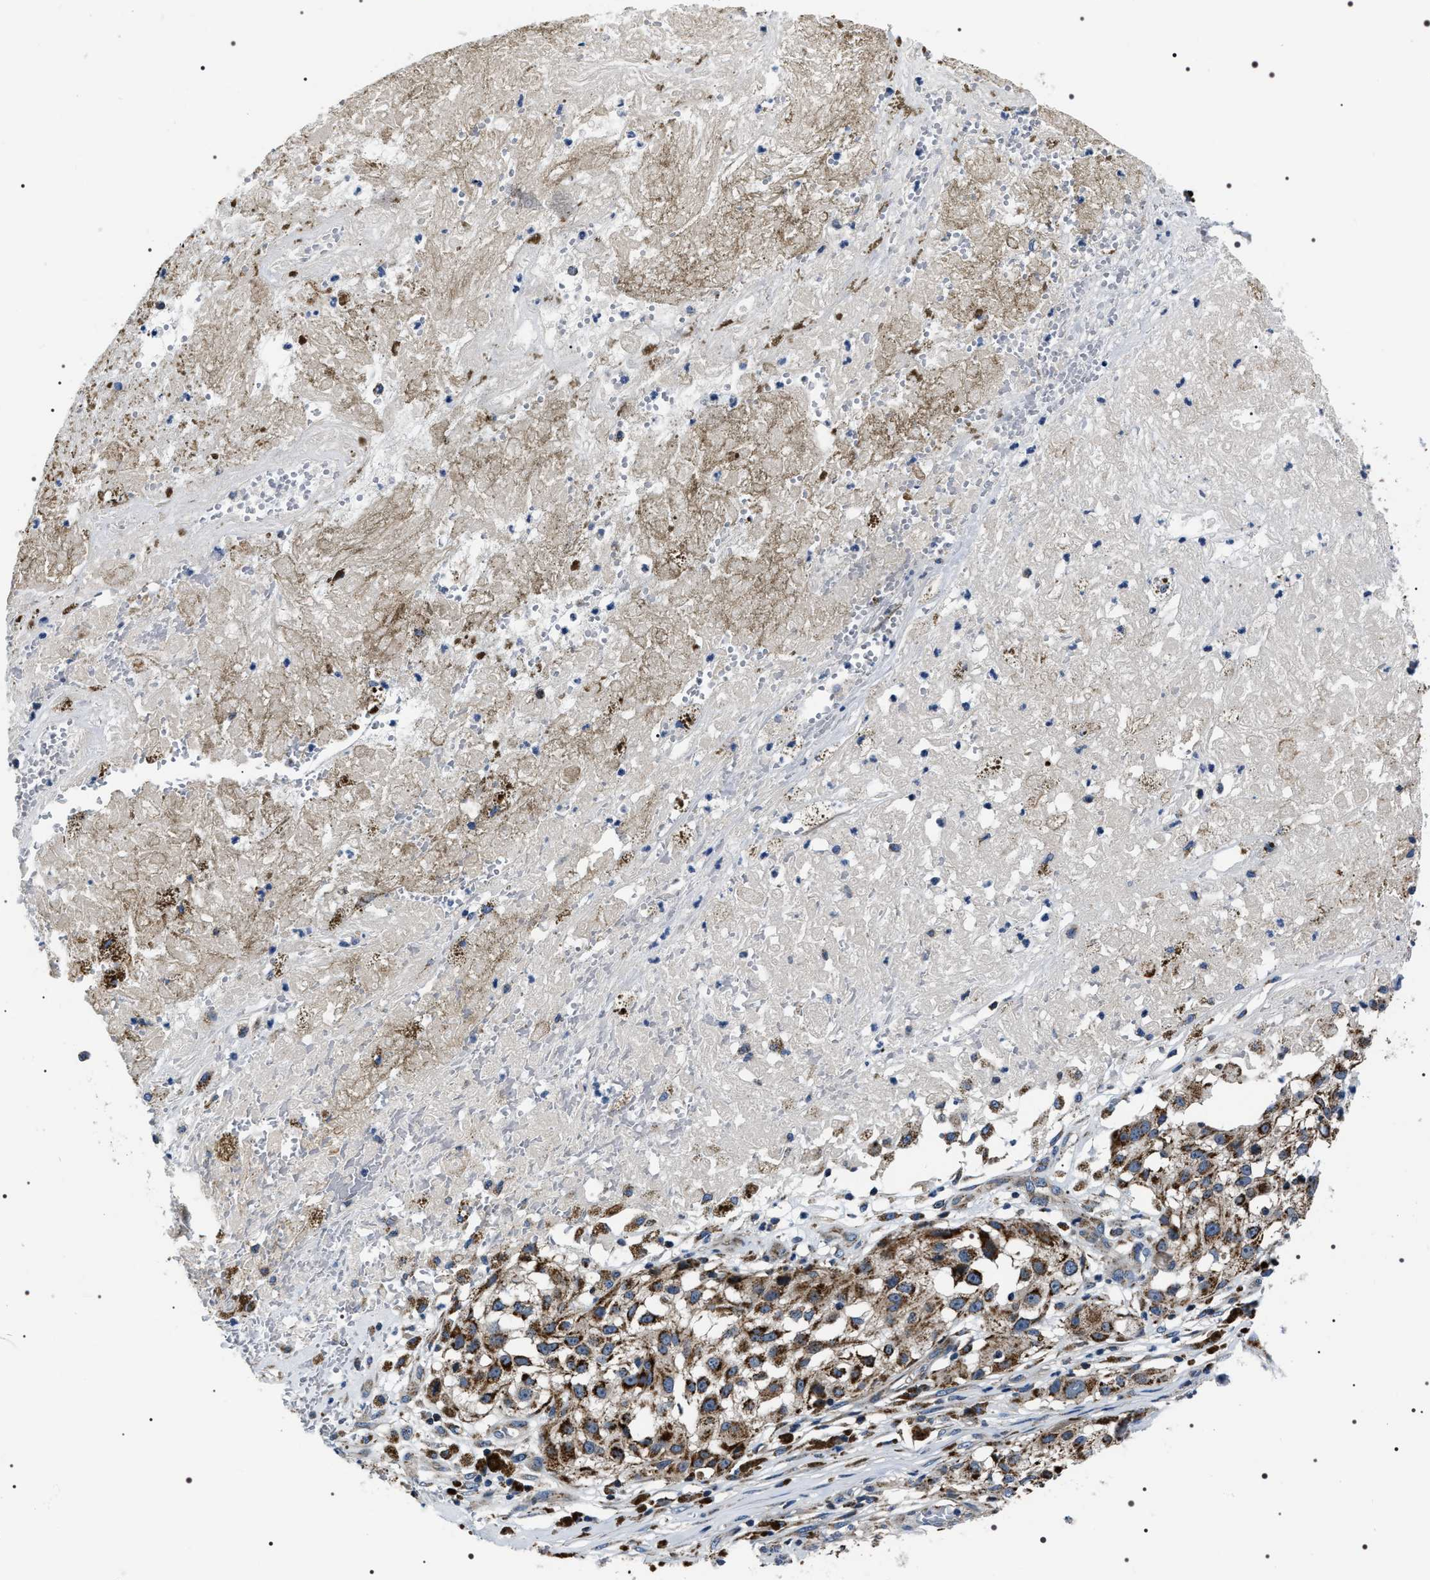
{"staining": {"intensity": "strong", "quantity": ">75%", "location": "cytoplasmic/membranous"}, "tissue": "melanoma", "cell_type": "Tumor cells", "image_type": "cancer", "snomed": [{"axis": "morphology", "description": "Necrosis, NOS"}, {"axis": "morphology", "description": "Malignant melanoma, NOS"}, {"axis": "topography", "description": "Skin"}], "caption": "Protein staining of malignant melanoma tissue displays strong cytoplasmic/membranous expression in approximately >75% of tumor cells. Using DAB (brown) and hematoxylin (blue) stains, captured at high magnification using brightfield microscopy.", "gene": "NTMT1", "patient": {"sex": "female", "age": 87}}